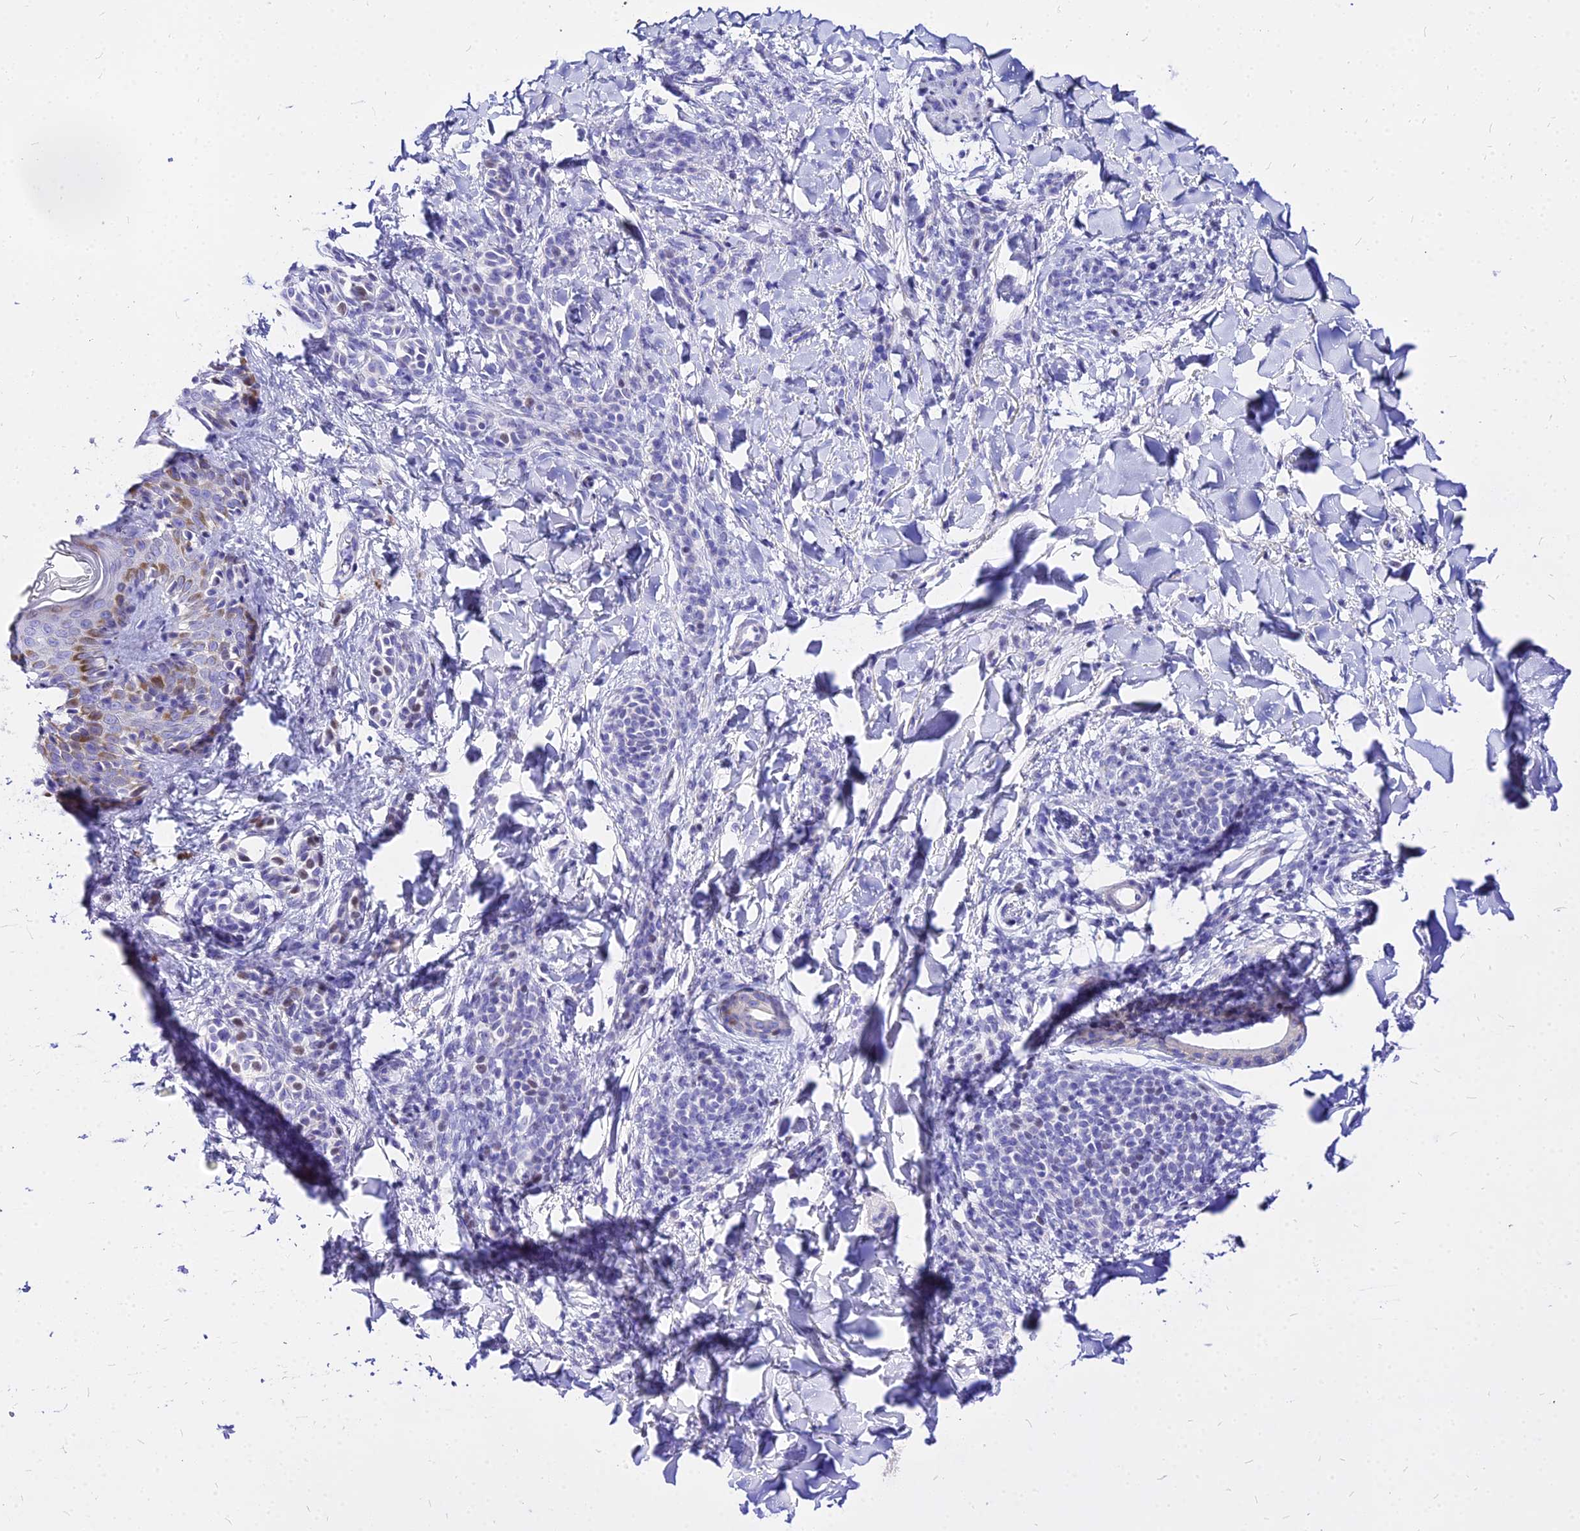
{"staining": {"intensity": "negative", "quantity": "none", "location": "none"}, "tissue": "skin", "cell_type": "Fibroblasts", "image_type": "normal", "snomed": [{"axis": "morphology", "description": "Normal tissue, NOS"}, {"axis": "topography", "description": "Skin"}], "caption": "An immunohistochemistry (IHC) image of normal skin is shown. There is no staining in fibroblasts of skin. (DAB IHC with hematoxylin counter stain).", "gene": "CARD18", "patient": {"sex": "male", "age": 16}}